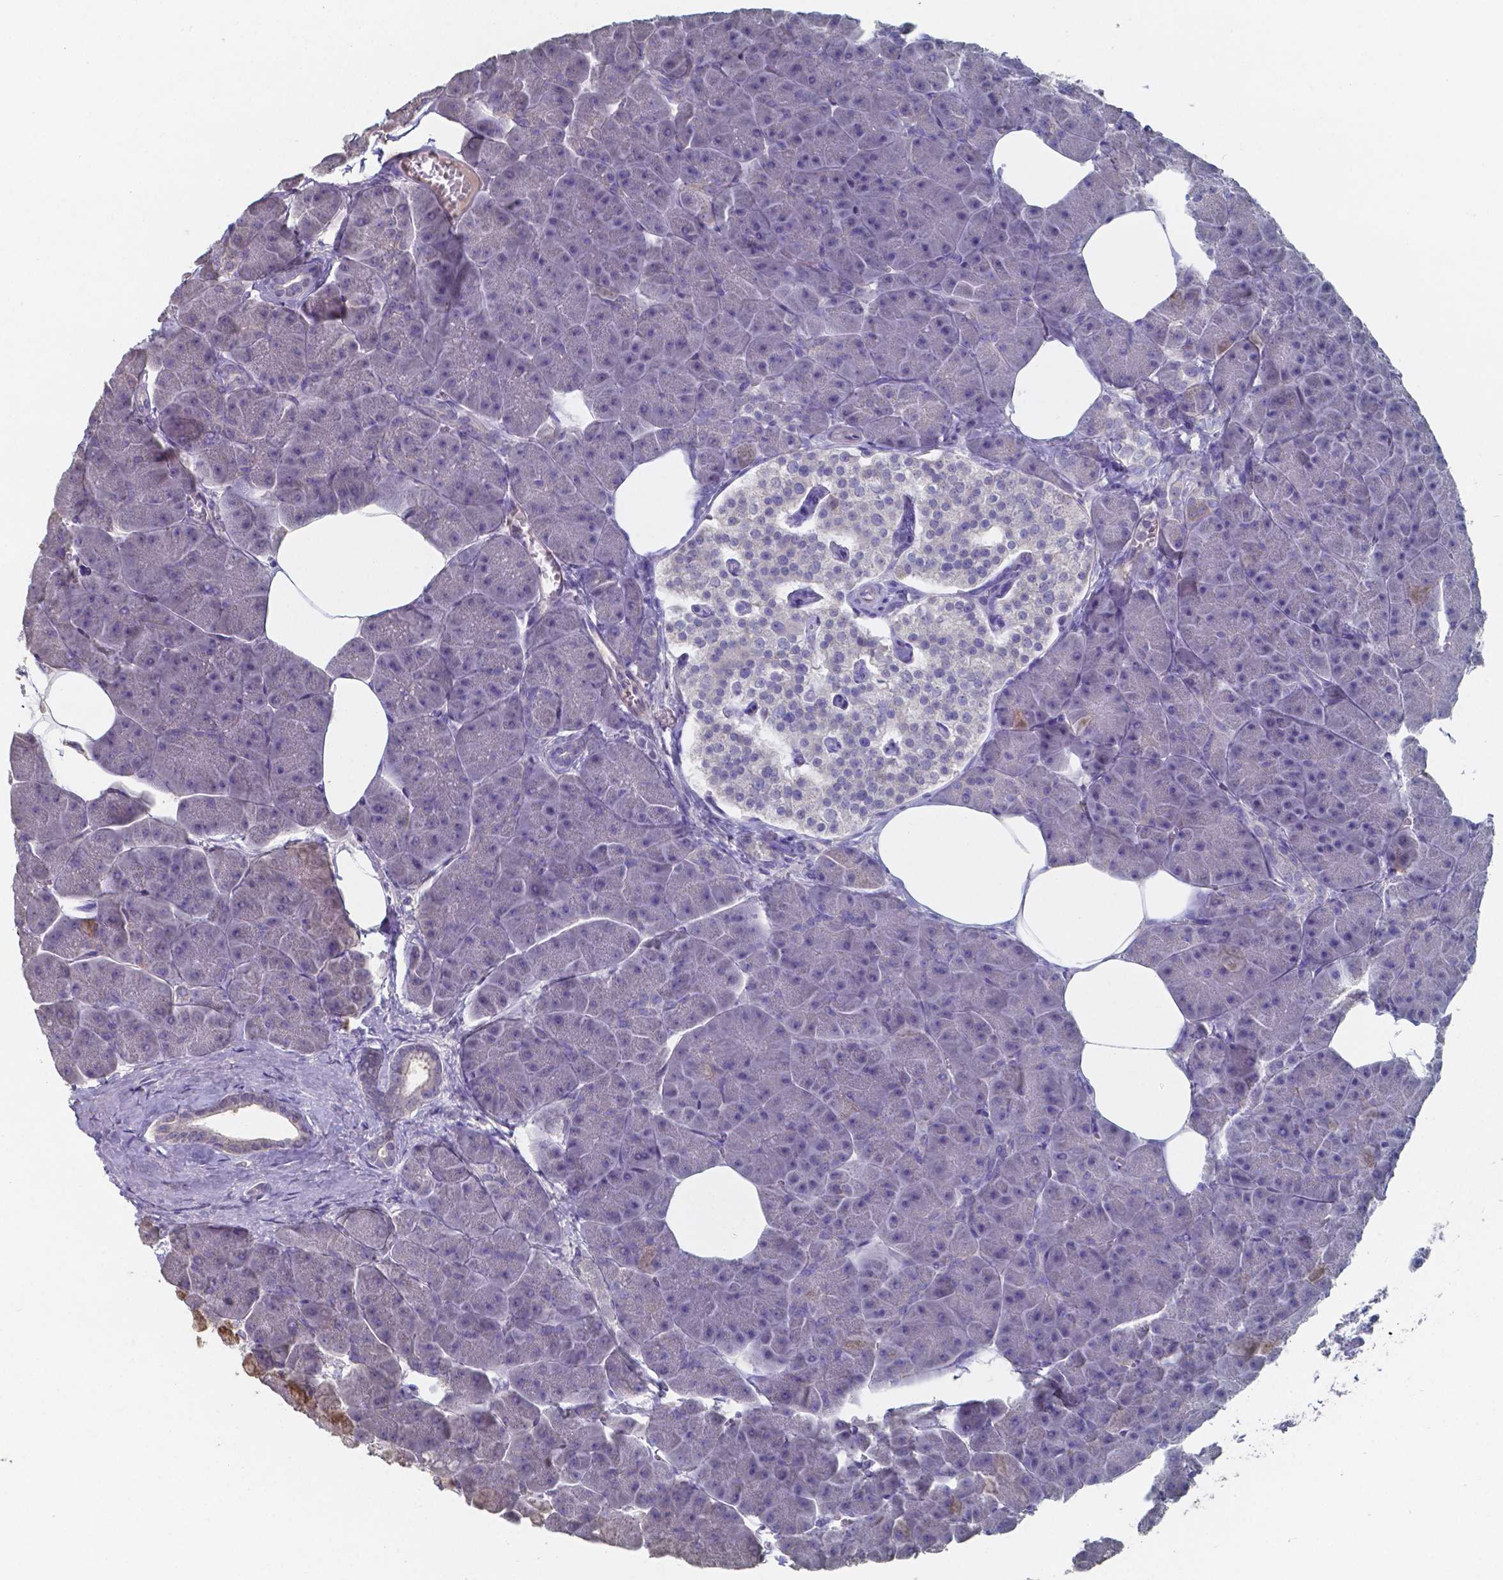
{"staining": {"intensity": "negative", "quantity": "none", "location": "none"}, "tissue": "pancreas", "cell_type": "Exocrine glandular cells", "image_type": "normal", "snomed": [{"axis": "morphology", "description": "Normal tissue, NOS"}, {"axis": "topography", "description": "Adipose tissue"}, {"axis": "topography", "description": "Pancreas"}, {"axis": "topography", "description": "Peripheral nerve tissue"}], "caption": "The image displays no staining of exocrine glandular cells in unremarkable pancreas.", "gene": "FOXJ1", "patient": {"sex": "female", "age": 58}}